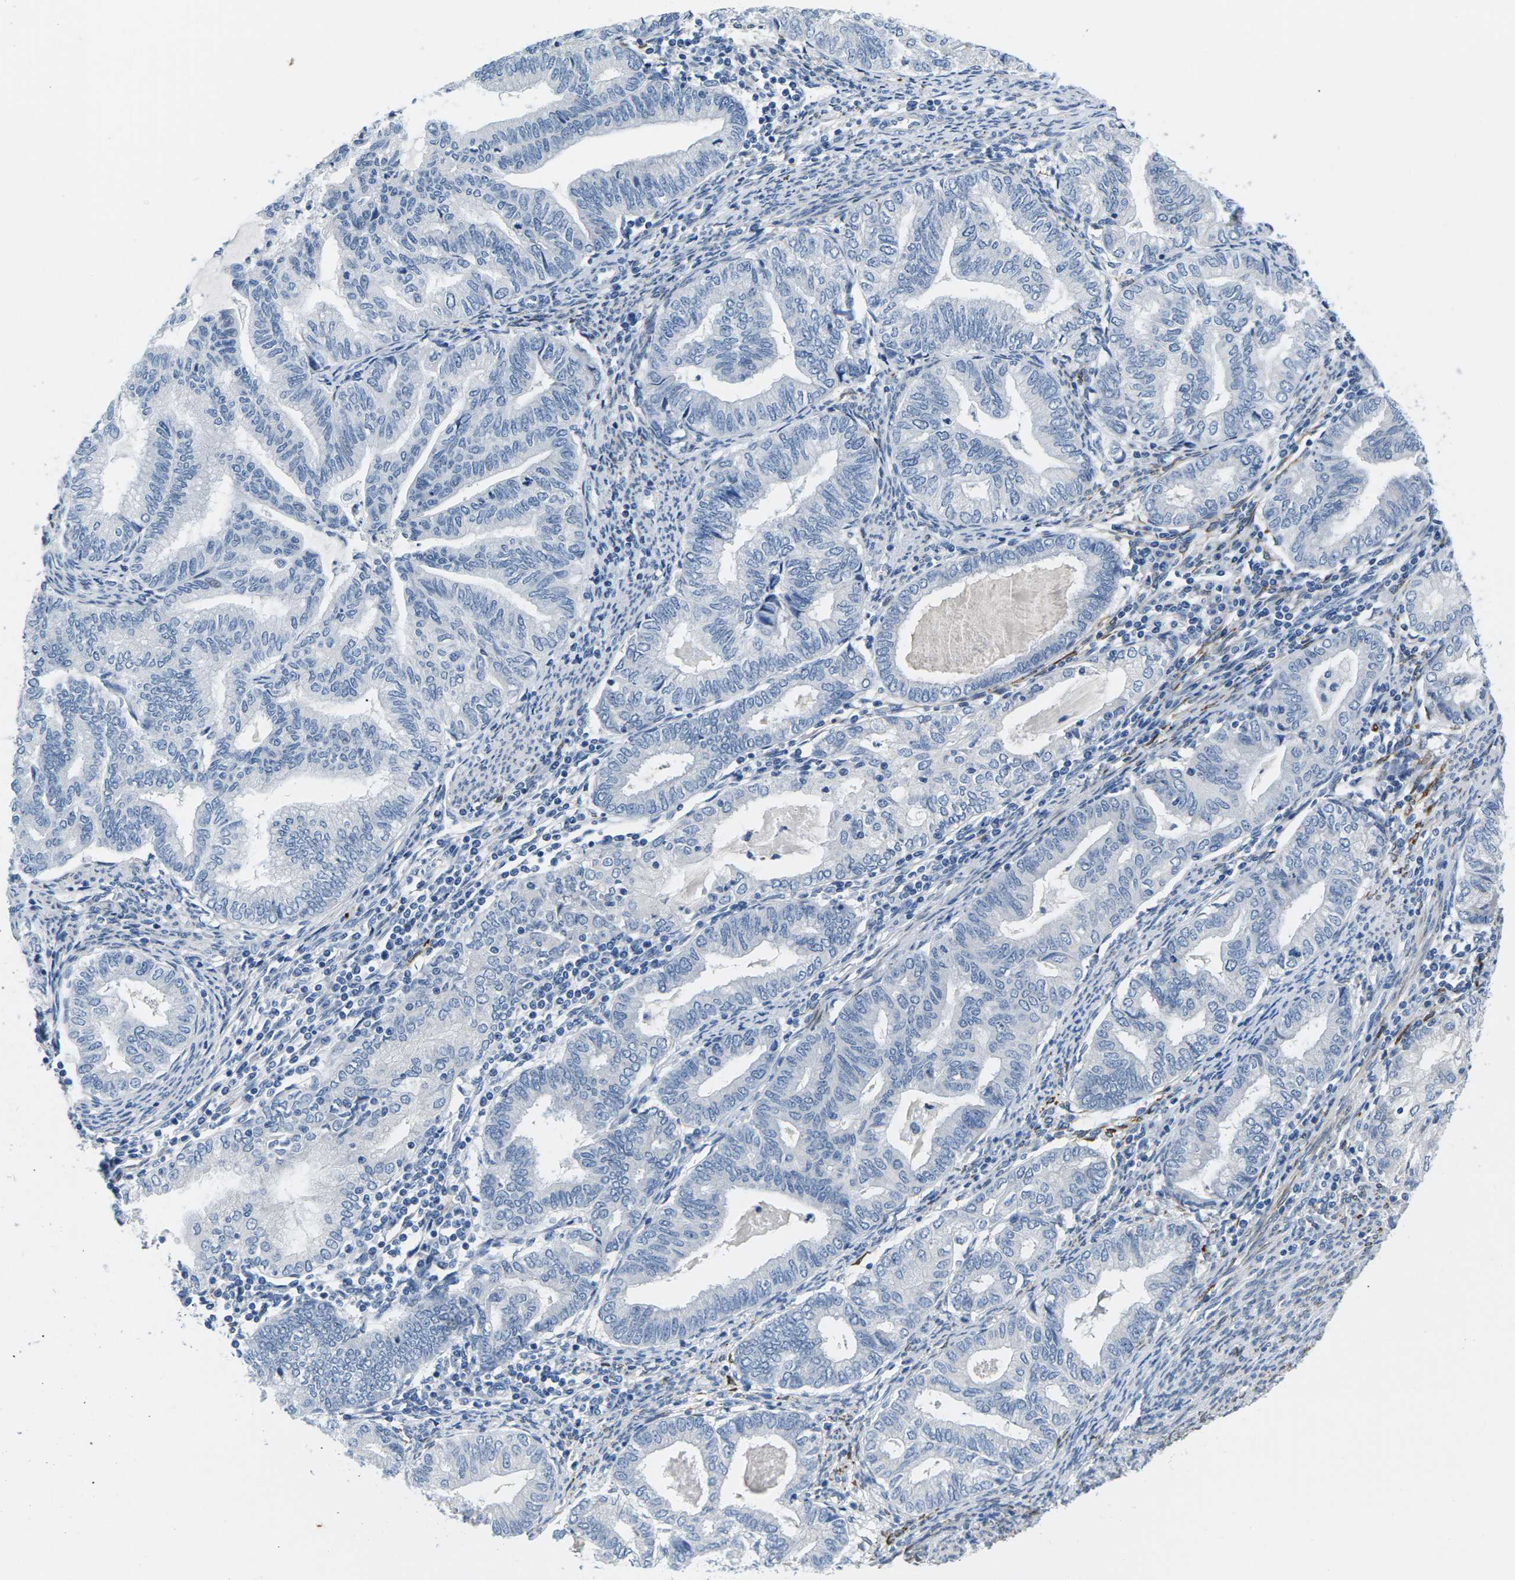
{"staining": {"intensity": "negative", "quantity": "none", "location": "none"}, "tissue": "endometrial cancer", "cell_type": "Tumor cells", "image_type": "cancer", "snomed": [{"axis": "morphology", "description": "Adenocarcinoma, NOS"}, {"axis": "topography", "description": "Endometrium"}], "caption": "This photomicrograph is of adenocarcinoma (endometrial) stained with immunohistochemistry (IHC) to label a protein in brown with the nuclei are counter-stained blue. There is no positivity in tumor cells. Nuclei are stained in blue.", "gene": "TSPAN2", "patient": {"sex": "female", "age": 79}}